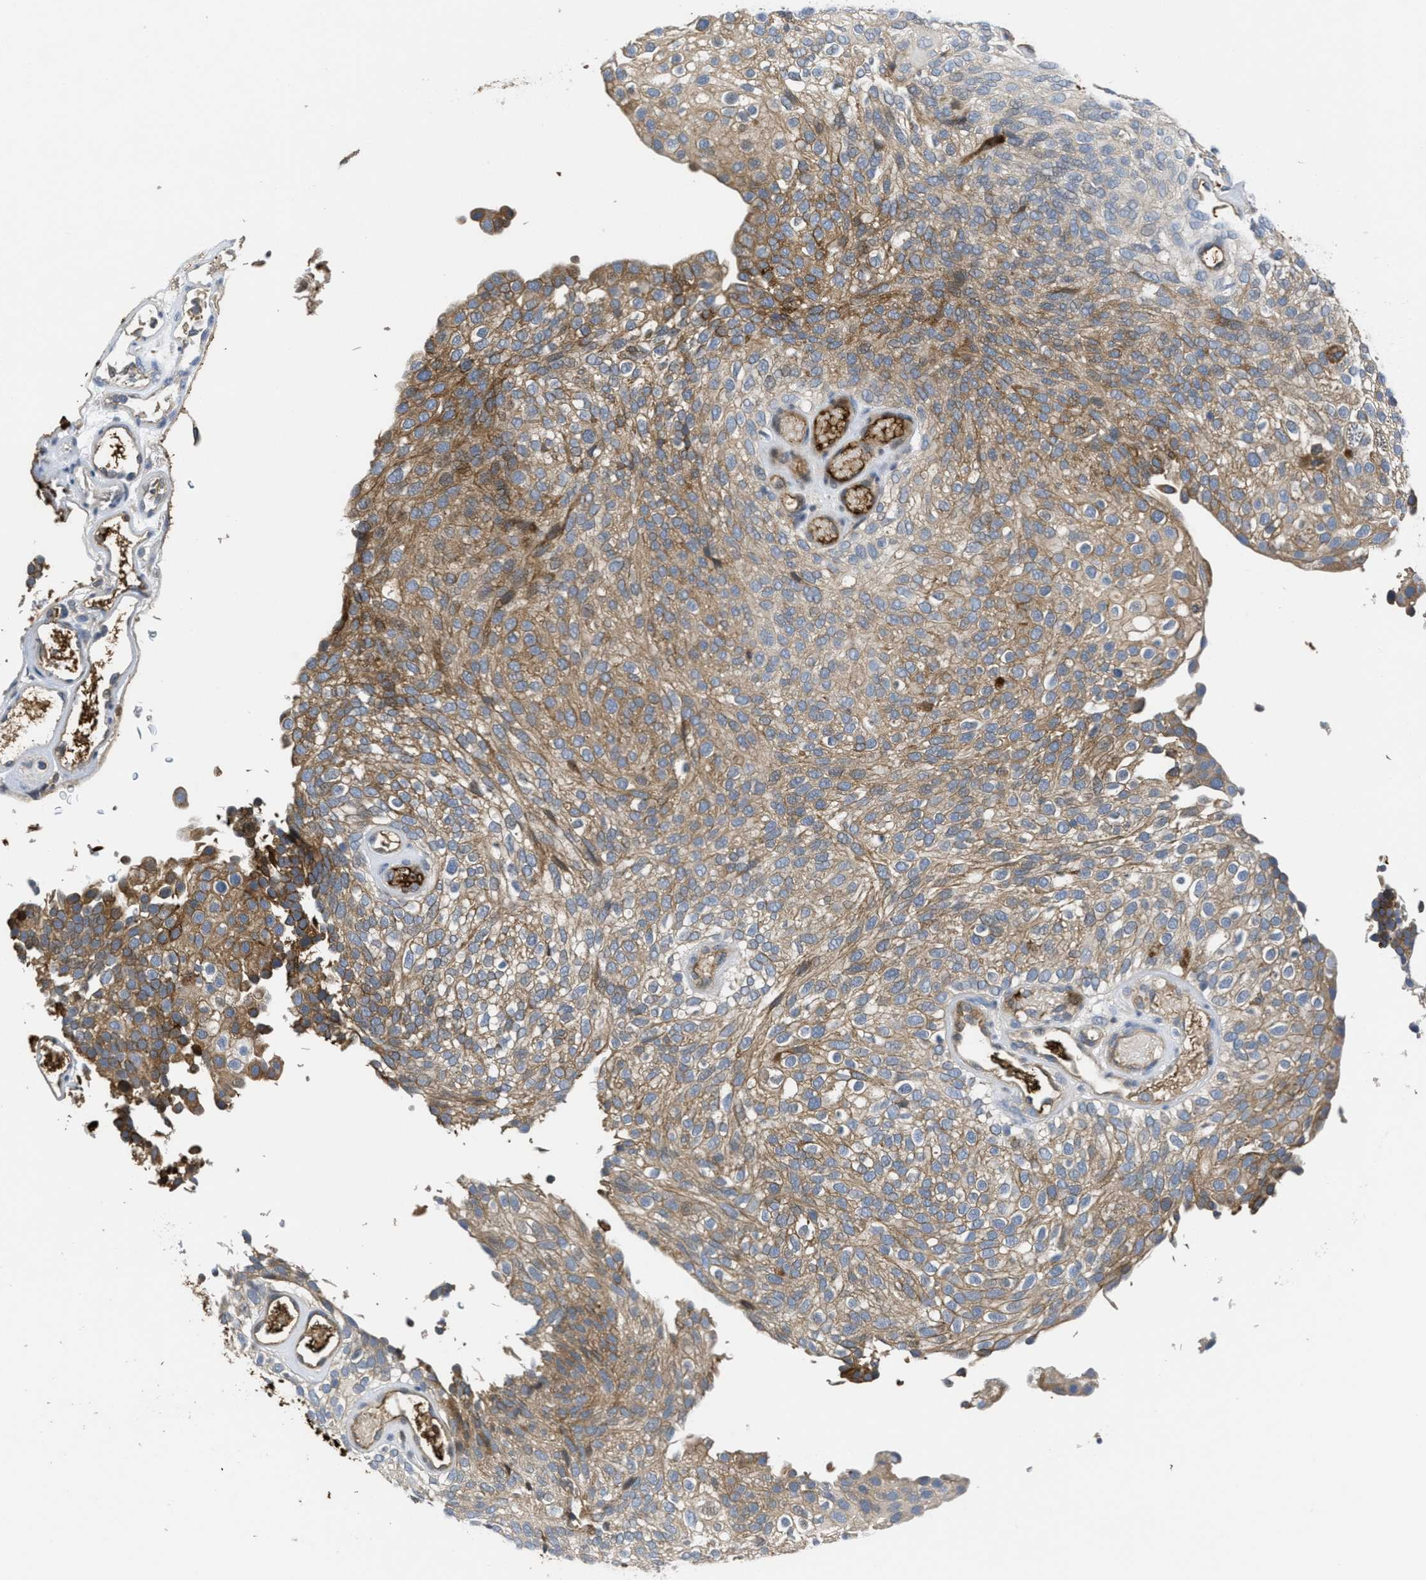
{"staining": {"intensity": "moderate", "quantity": ">75%", "location": "cytoplasmic/membranous"}, "tissue": "urothelial cancer", "cell_type": "Tumor cells", "image_type": "cancer", "snomed": [{"axis": "morphology", "description": "Urothelial carcinoma, Low grade"}, {"axis": "topography", "description": "Urinary bladder"}], "caption": "Immunohistochemistry photomicrograph of human low-grade urothelial carcinoma stained for a protein (brown), which exhibits medium levels of moderate cytoplasmic/membranous expression in about >75% of tumor cells.", "gene": "ANGPT1", "patient": {"sex": "male", "age": 78}}